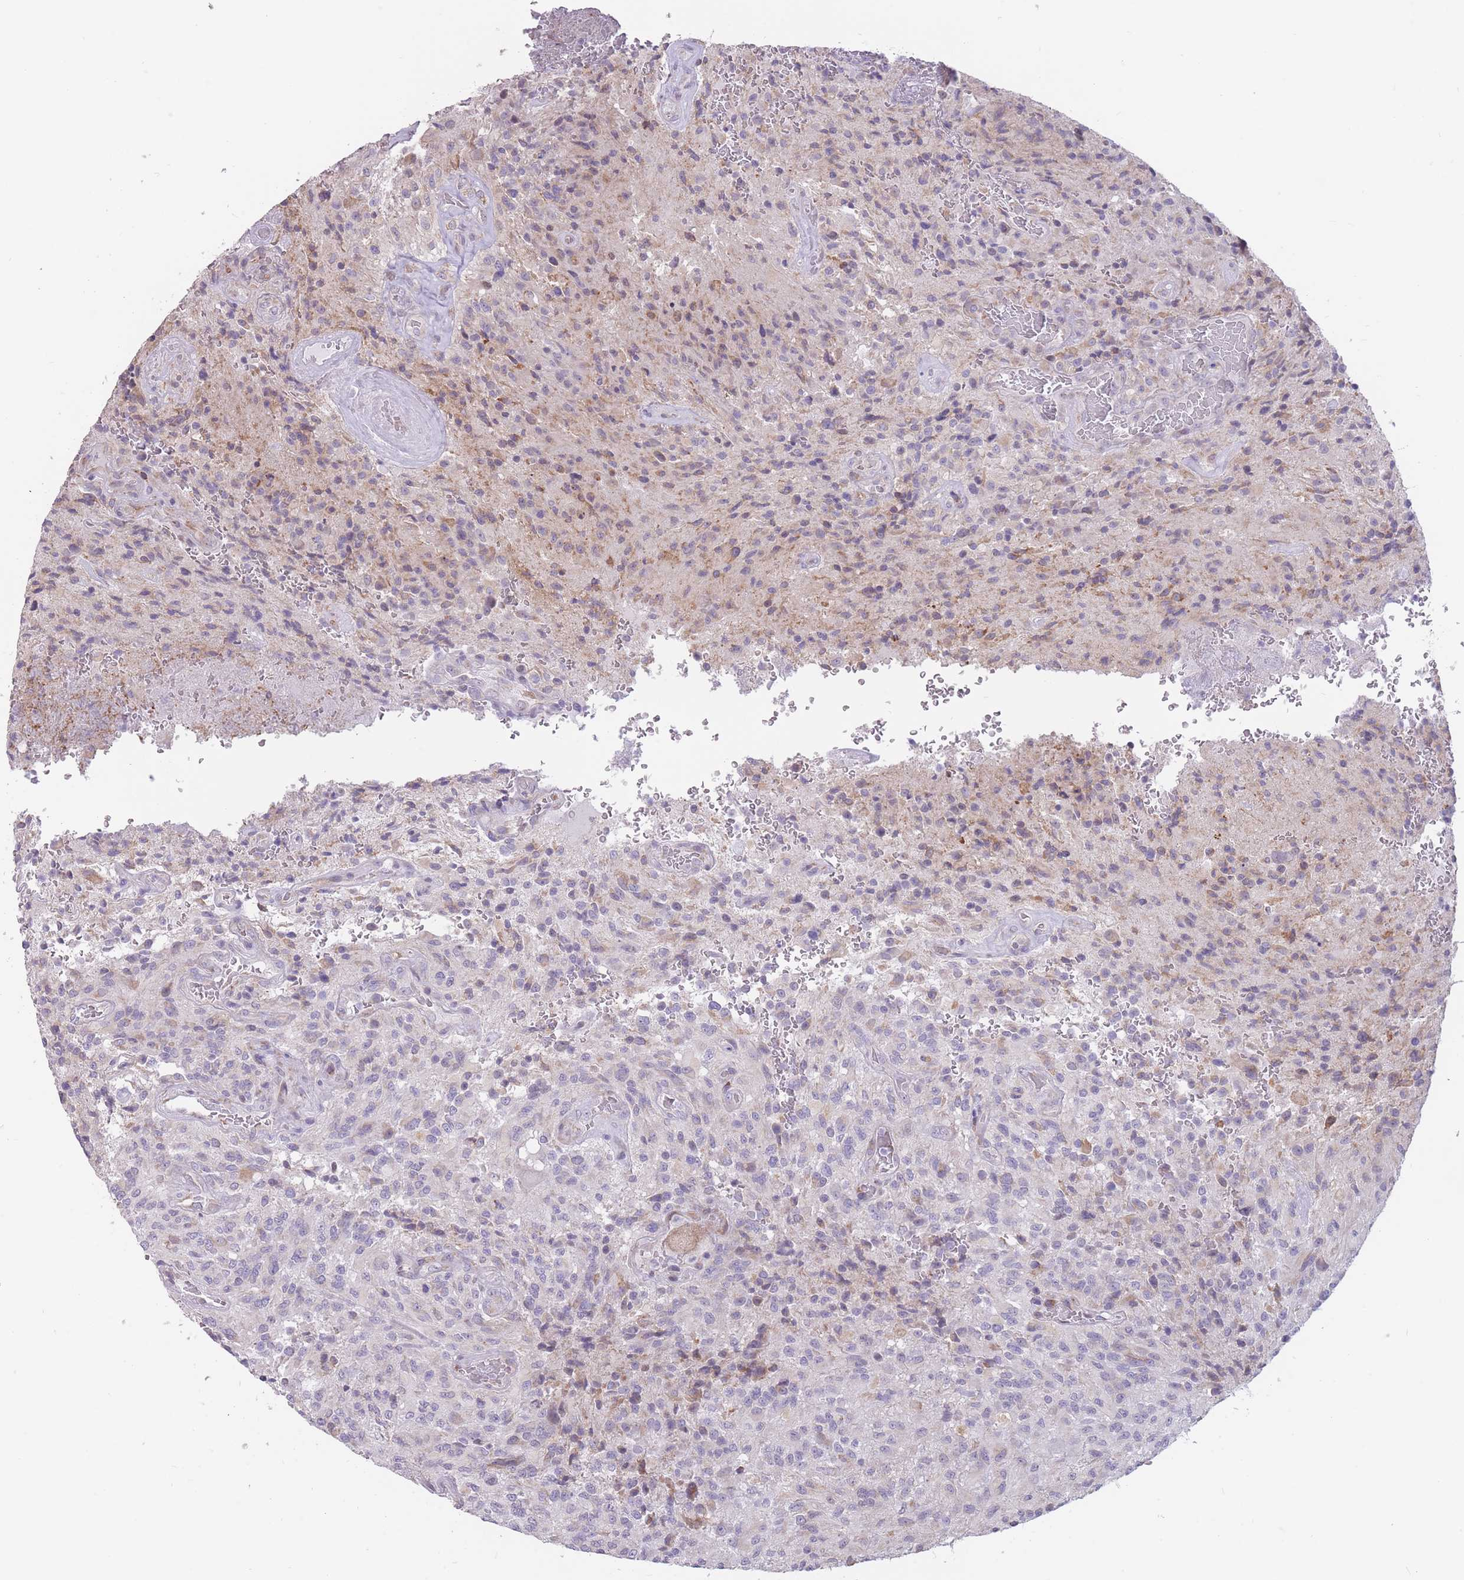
{"staining": {"intensity": "moderate", "quantity": "<25%", "location": "cytoplasmic/membranous"}, "tissue": "glioma", "cell_type": "Tumor cells", "image_type": "cancer", "snomed": [{"axis": "morphology", "description": "Normal tissue, NOS"}, {"axis": "morphology", "description": "Glioma, malignant, High grade"}, {"axis": "topography", "description": "Cerebral cortex"}], "caption": "Tumor cells exhibit moderate cytoplasmic/membranous staining in approximately <25% of cells in malignant high-grade glioma.", "gene": "TRAPPC5", "patient": {"sex": "male", "age": 56}}